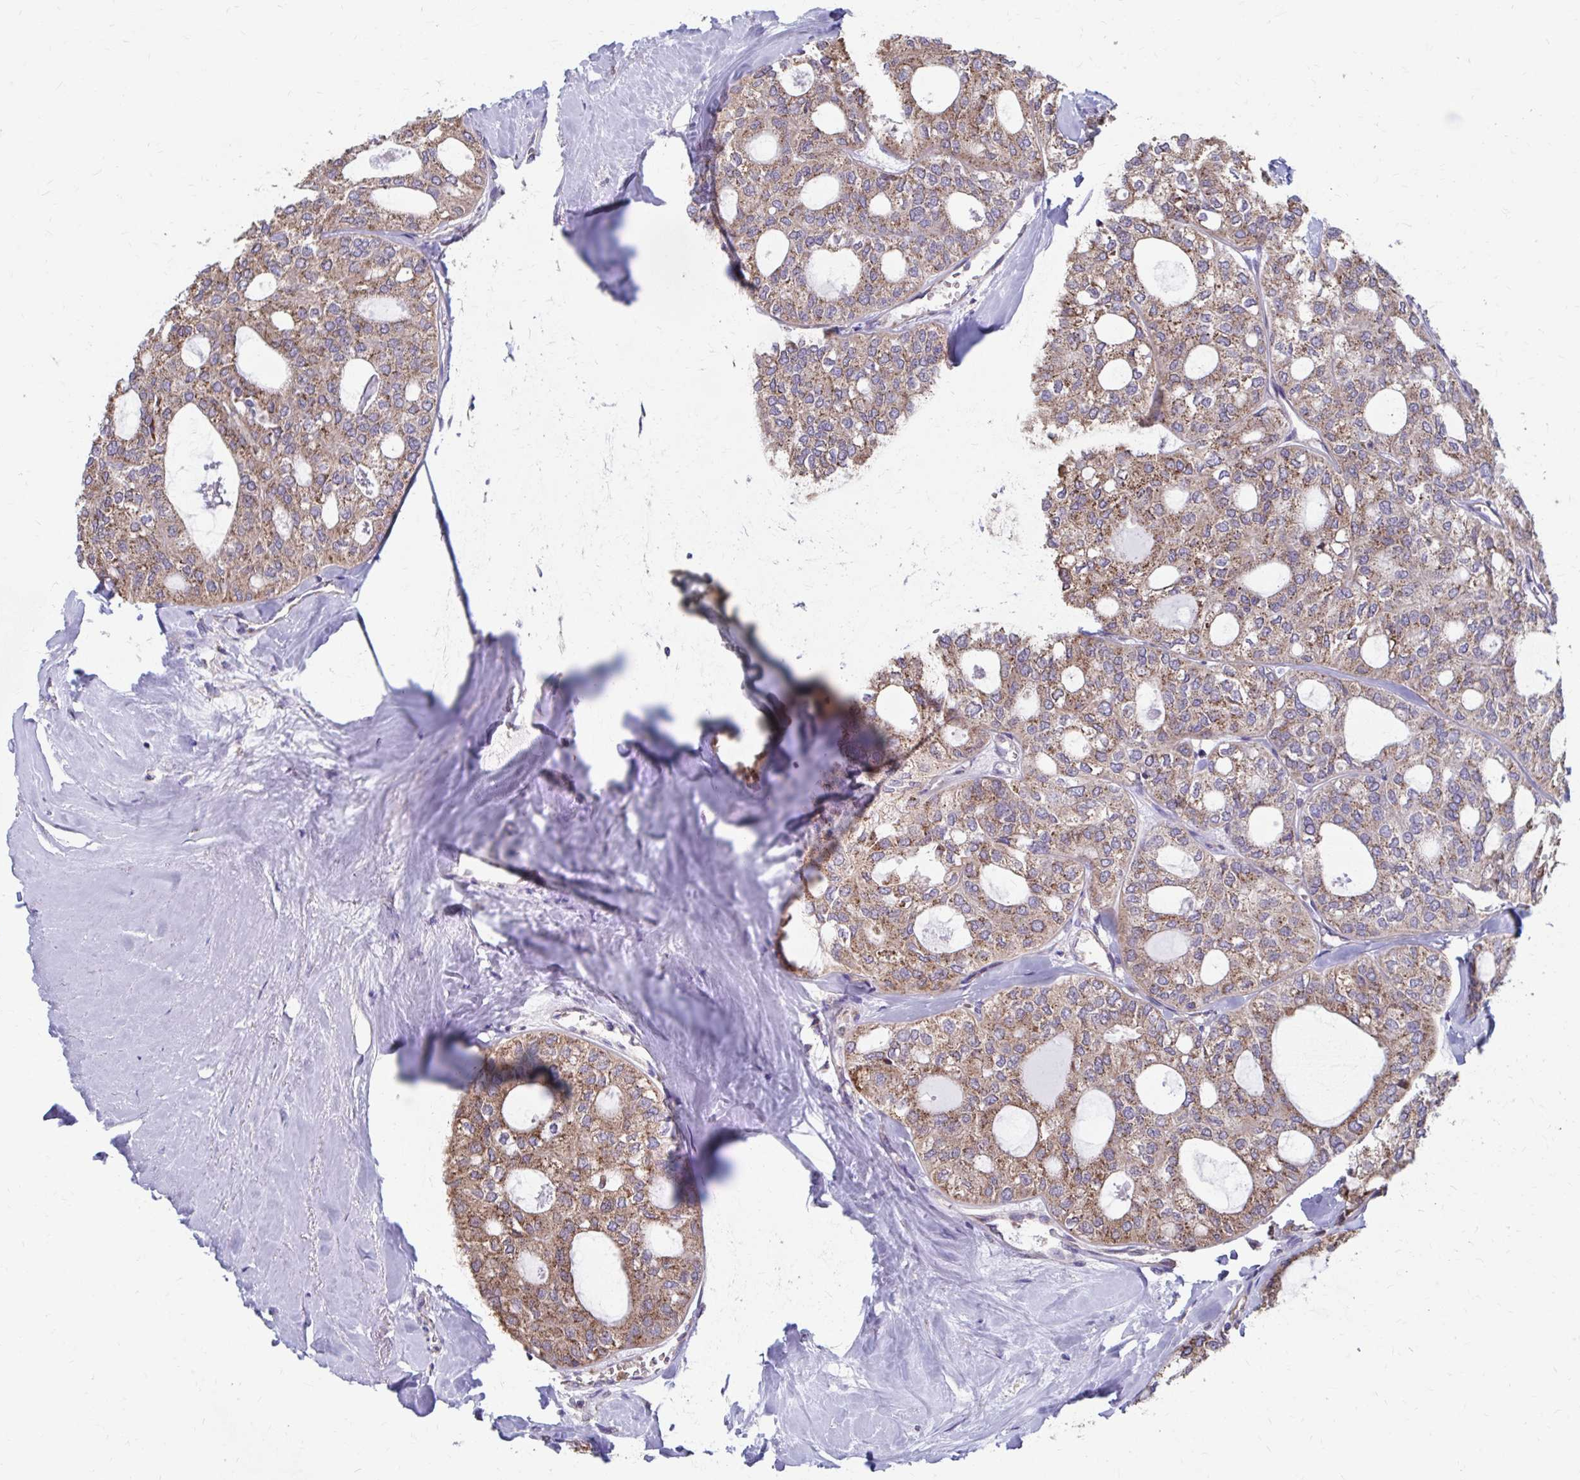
{"staining": {"intensity": "moderate", "quantity": ">75%", "location": "cytoplasmic/membranous"}, "tissue": "thyroid cancer", "cell_type": "Tumor cells", "image_type": "cancer", "snomed": [{"axis": "morphology", "description": "Follicular adenoma carcinoma, NOS"}, {"axis": "topography", "description": "Thyroid gland"}], "caption": "Immunohistochemical staining of human thyroid follicular adenoma carcinoma reveals medium levels of moderate cytoplasmic/membranous staining in approximately >75% of tumor cells.", "gene": "FKBP2", "patient": {"sex": "male", "age": 75}}